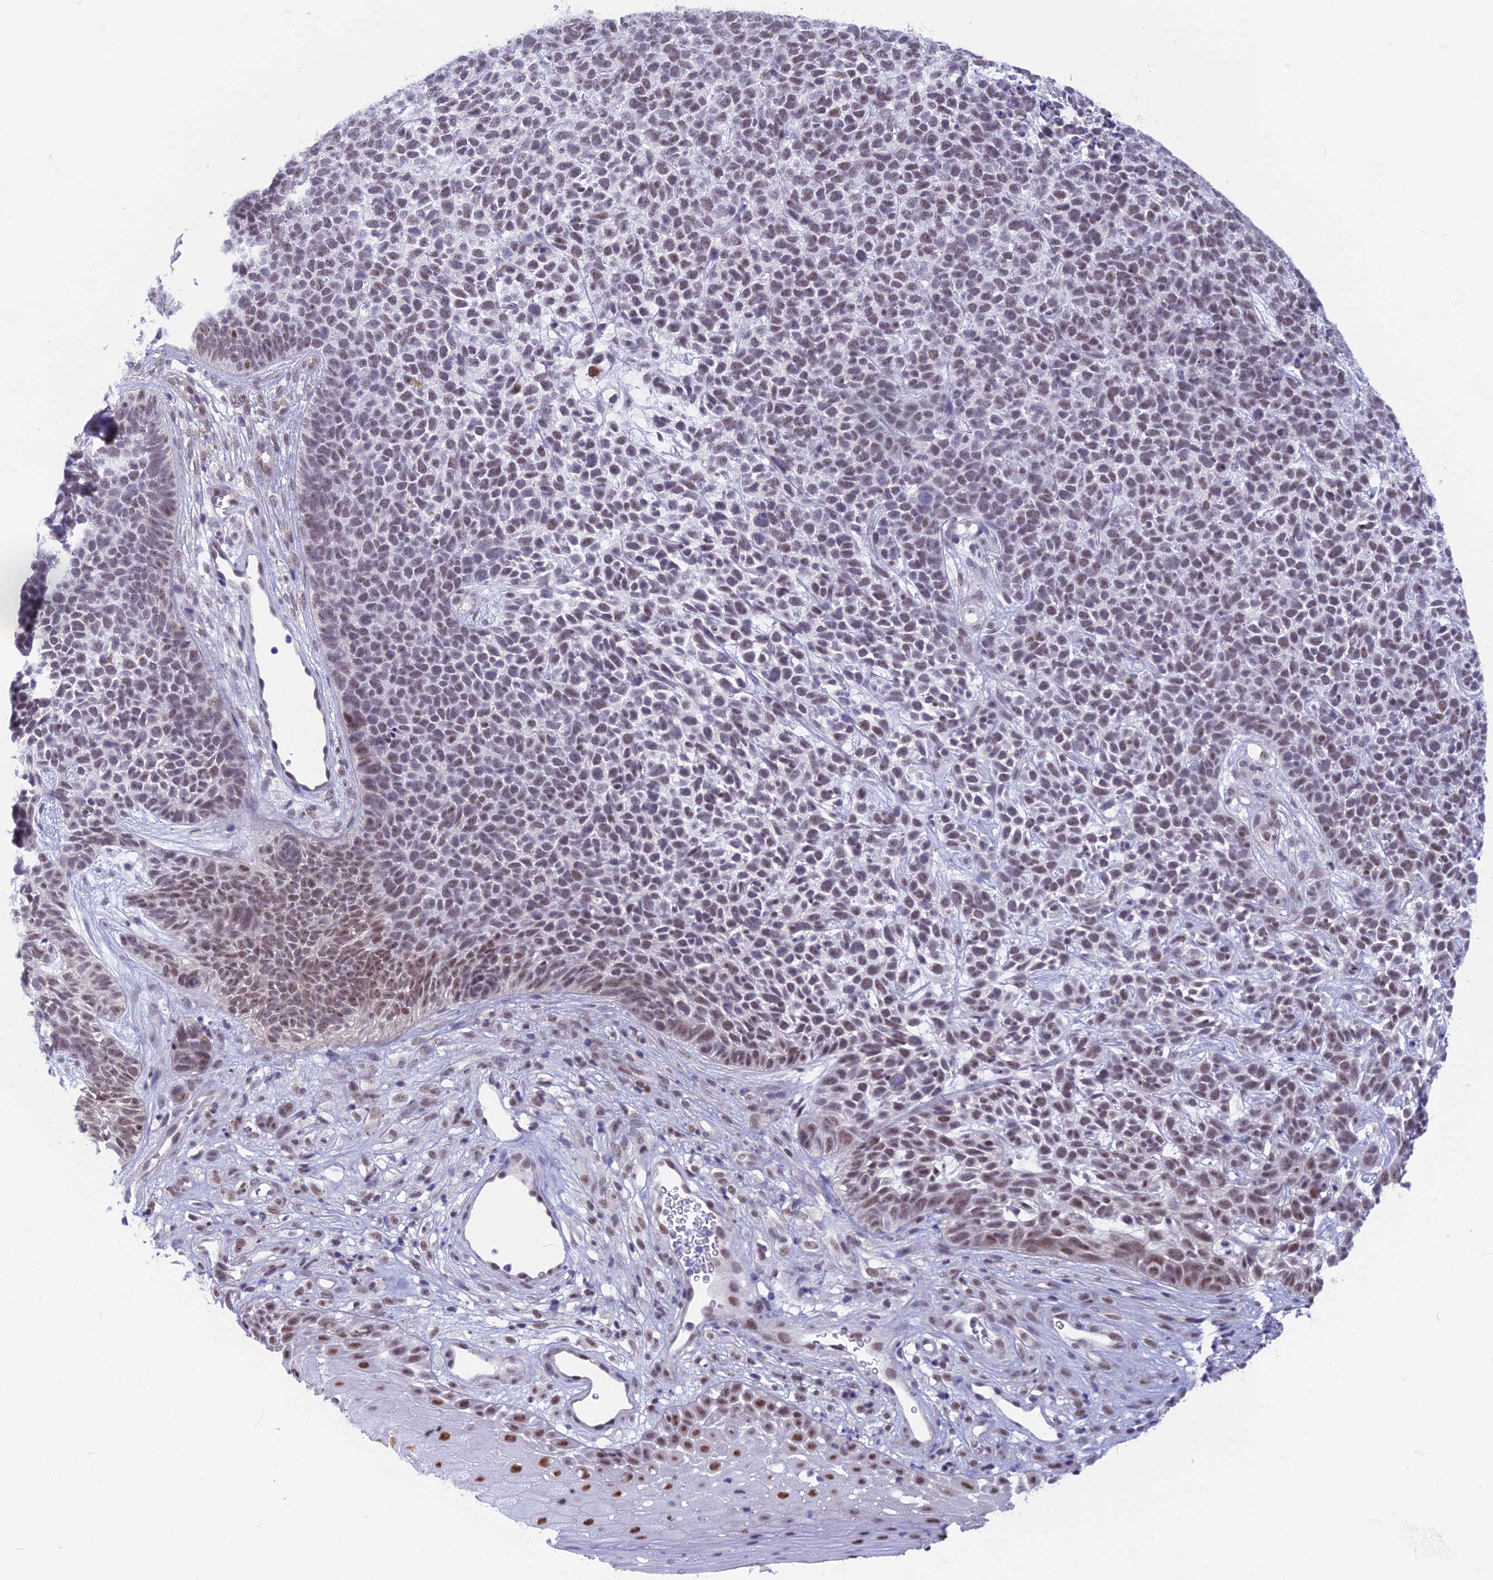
{"staining": {"intensity": "moderate", "quantity": "25%-75%", "location": "nuclear"}, "tissue": "skin cancer", "cell_type": "Tumor cells", "image_type": "cancer", "snomed": [{"axis": "morphology", "description": "Basal cell carcinoma"}, {"axis": "topography", "description": "Skin"}], "caption": "Human skin basal cell carcinoma stained with a brown dye reveals moderate nuclear positive expression in about 25%-75% of tumor cells.", "gene": "SRSF5", "patient": {"sex": "female", "age": 84}}